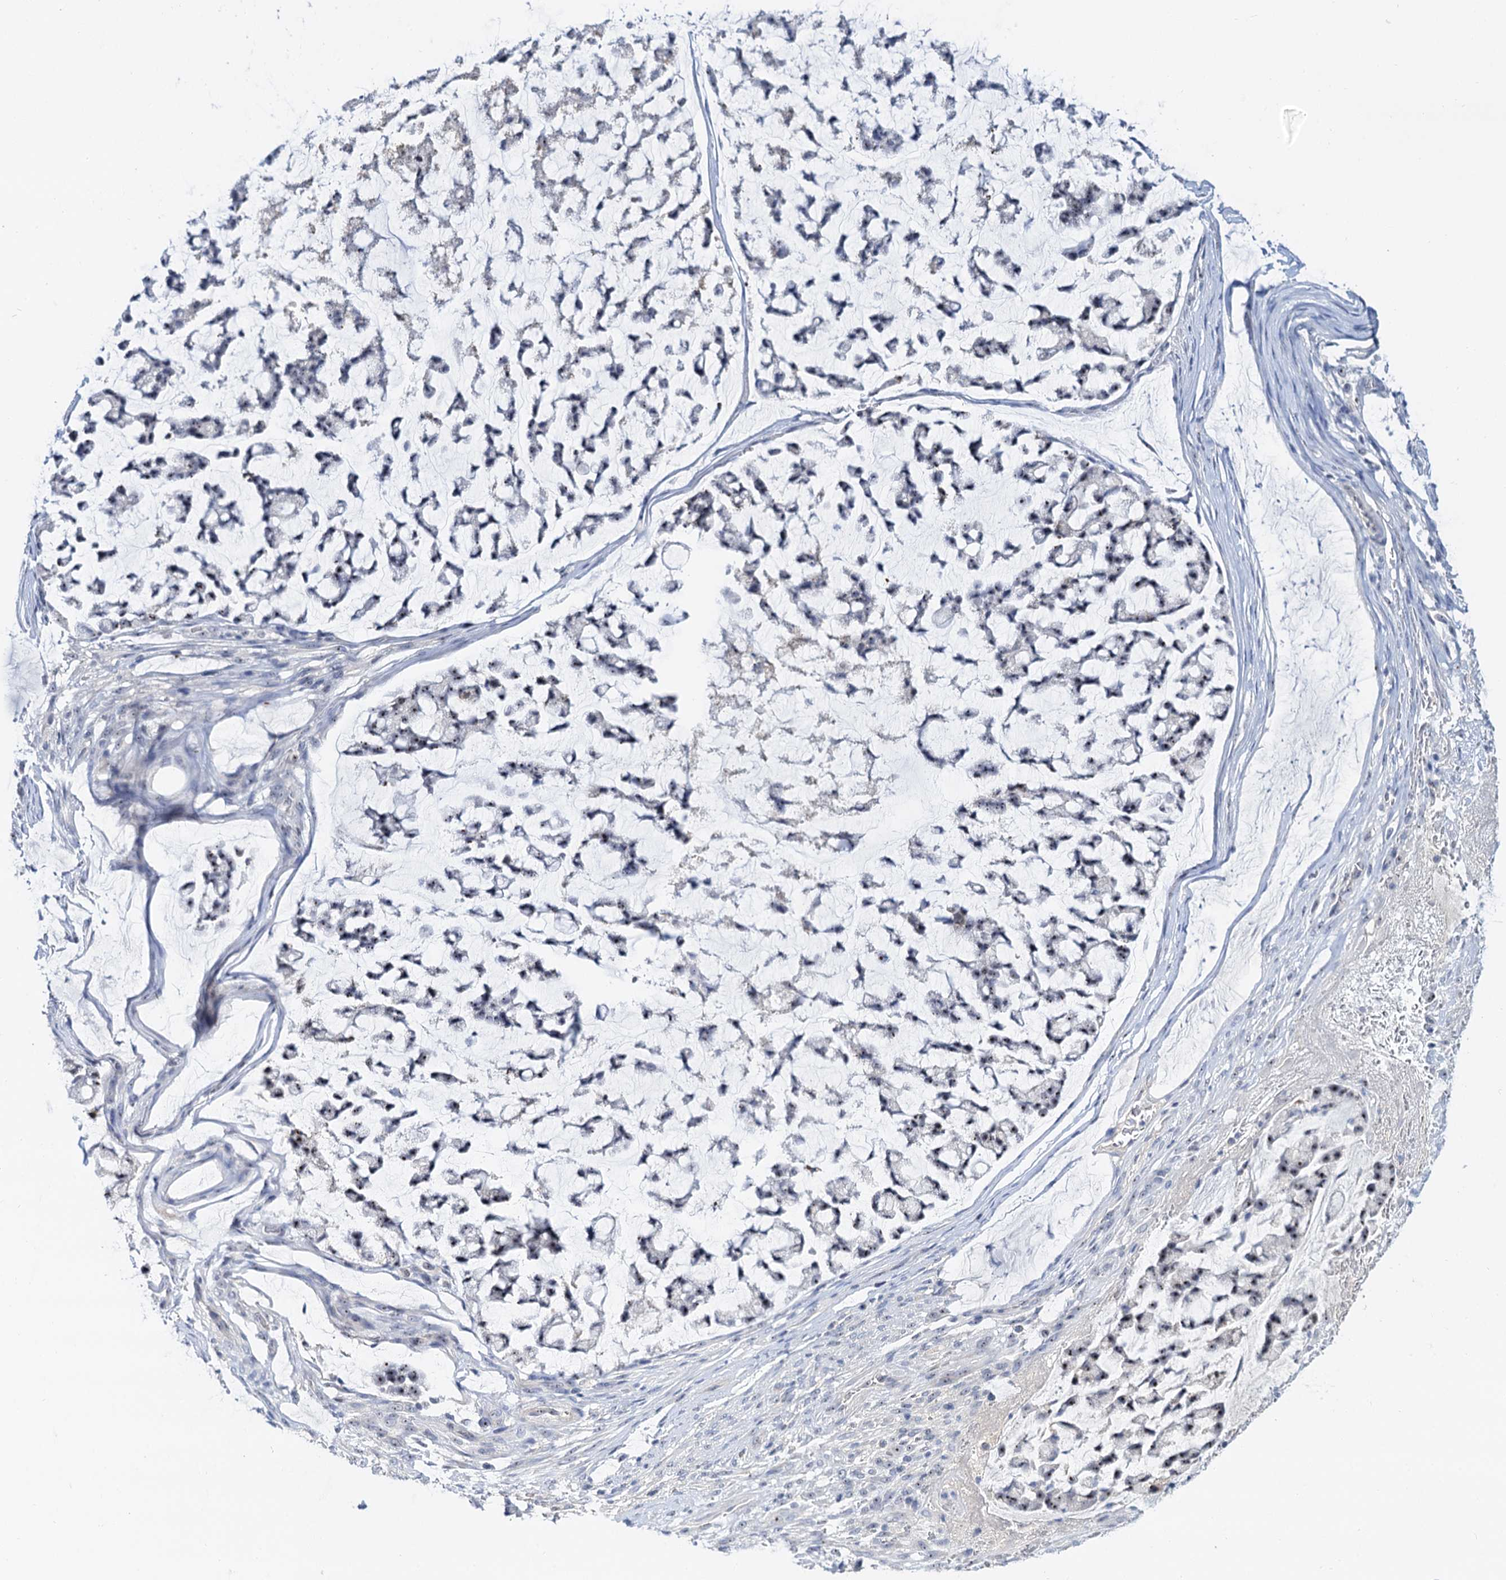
{"staining": {"intensity": "weak", "quantity": "25%-75%", "location": "nuclear"}, "tissue": "stomach cancer", "cell_type": "Tumor cells", "image_type": "cancer", "snomed": [{"axis": "morphology", "description": "Adenocarcinoma, NOS"}, {"axis": "topography", "description": "Stomach, lower"}], "caption": "Tumor cells reveal low levels of weak nuclear expression in about 25%-75% of cells in adenocarcinoma (stomach). (DAB = brown stain, brightfield microscopy at high magnification).", "gene": "NOP2", "patient": {"sex": "male", "age": 67}}